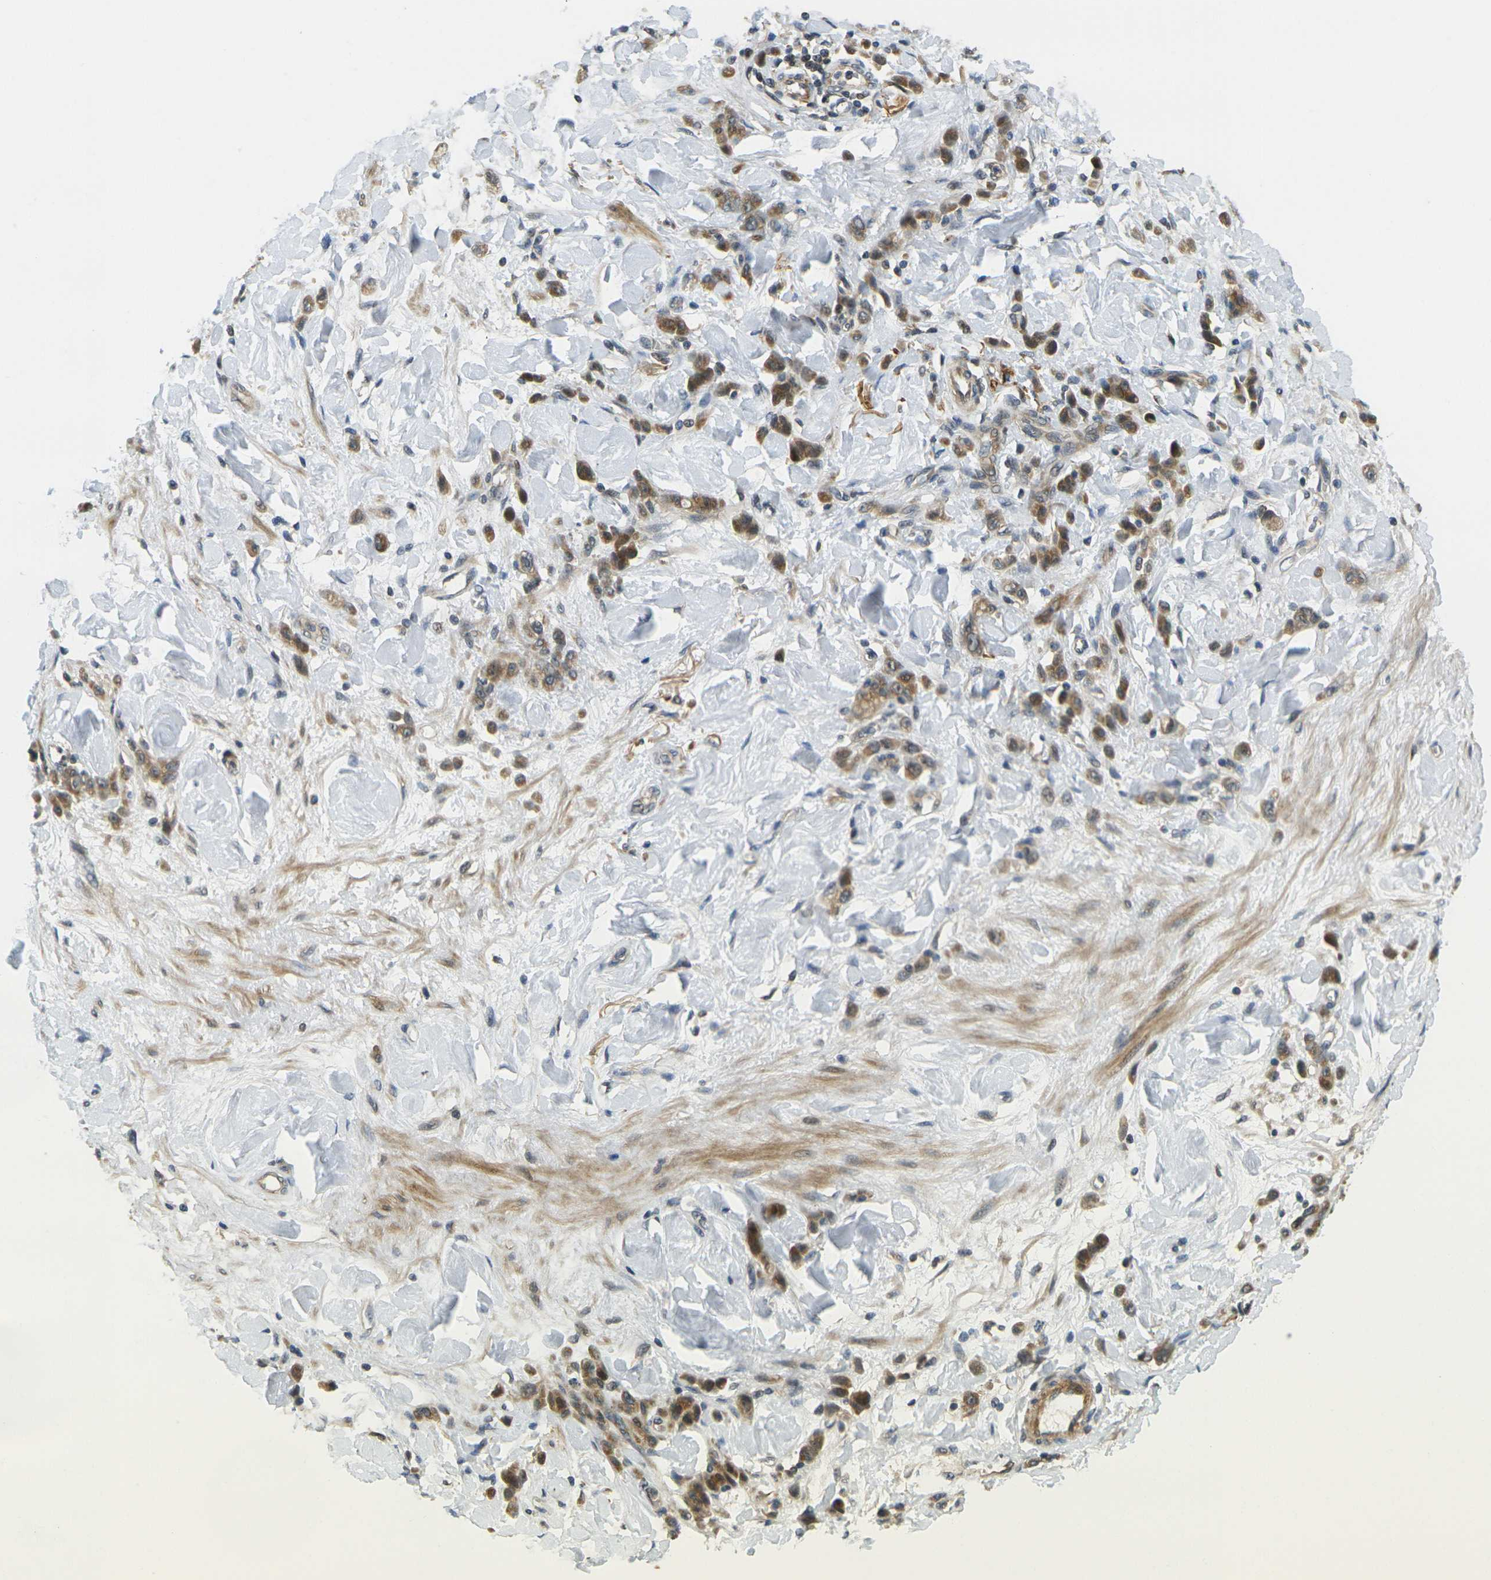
{"staining": {"intensity": "moderate", "quantity": ">75%", "location": "cytoplasmic/membranous"}, "tissue": "stomach cancer", "cell_type": "Tumor cells", "image_type": "cancer", "snomed": [{"axis": "morphology", "description": "Normal tissue, NOS"}, {"axis": "morphology", "description": "Adenocarcinoma, NOS"}, {"axis": "topography", "description": "Stomach"}], "caption": "The image demonstrates staining of adenocarcinoma (stomach), revealing moderate cytoplasmic/membranous protein staining (brown color) within tumor cells. (brown staining indicates protein expression, while blue staining denotes nuclei).", "gene": "KLHL8", "patient": {"sex": "male", "age": 82}}